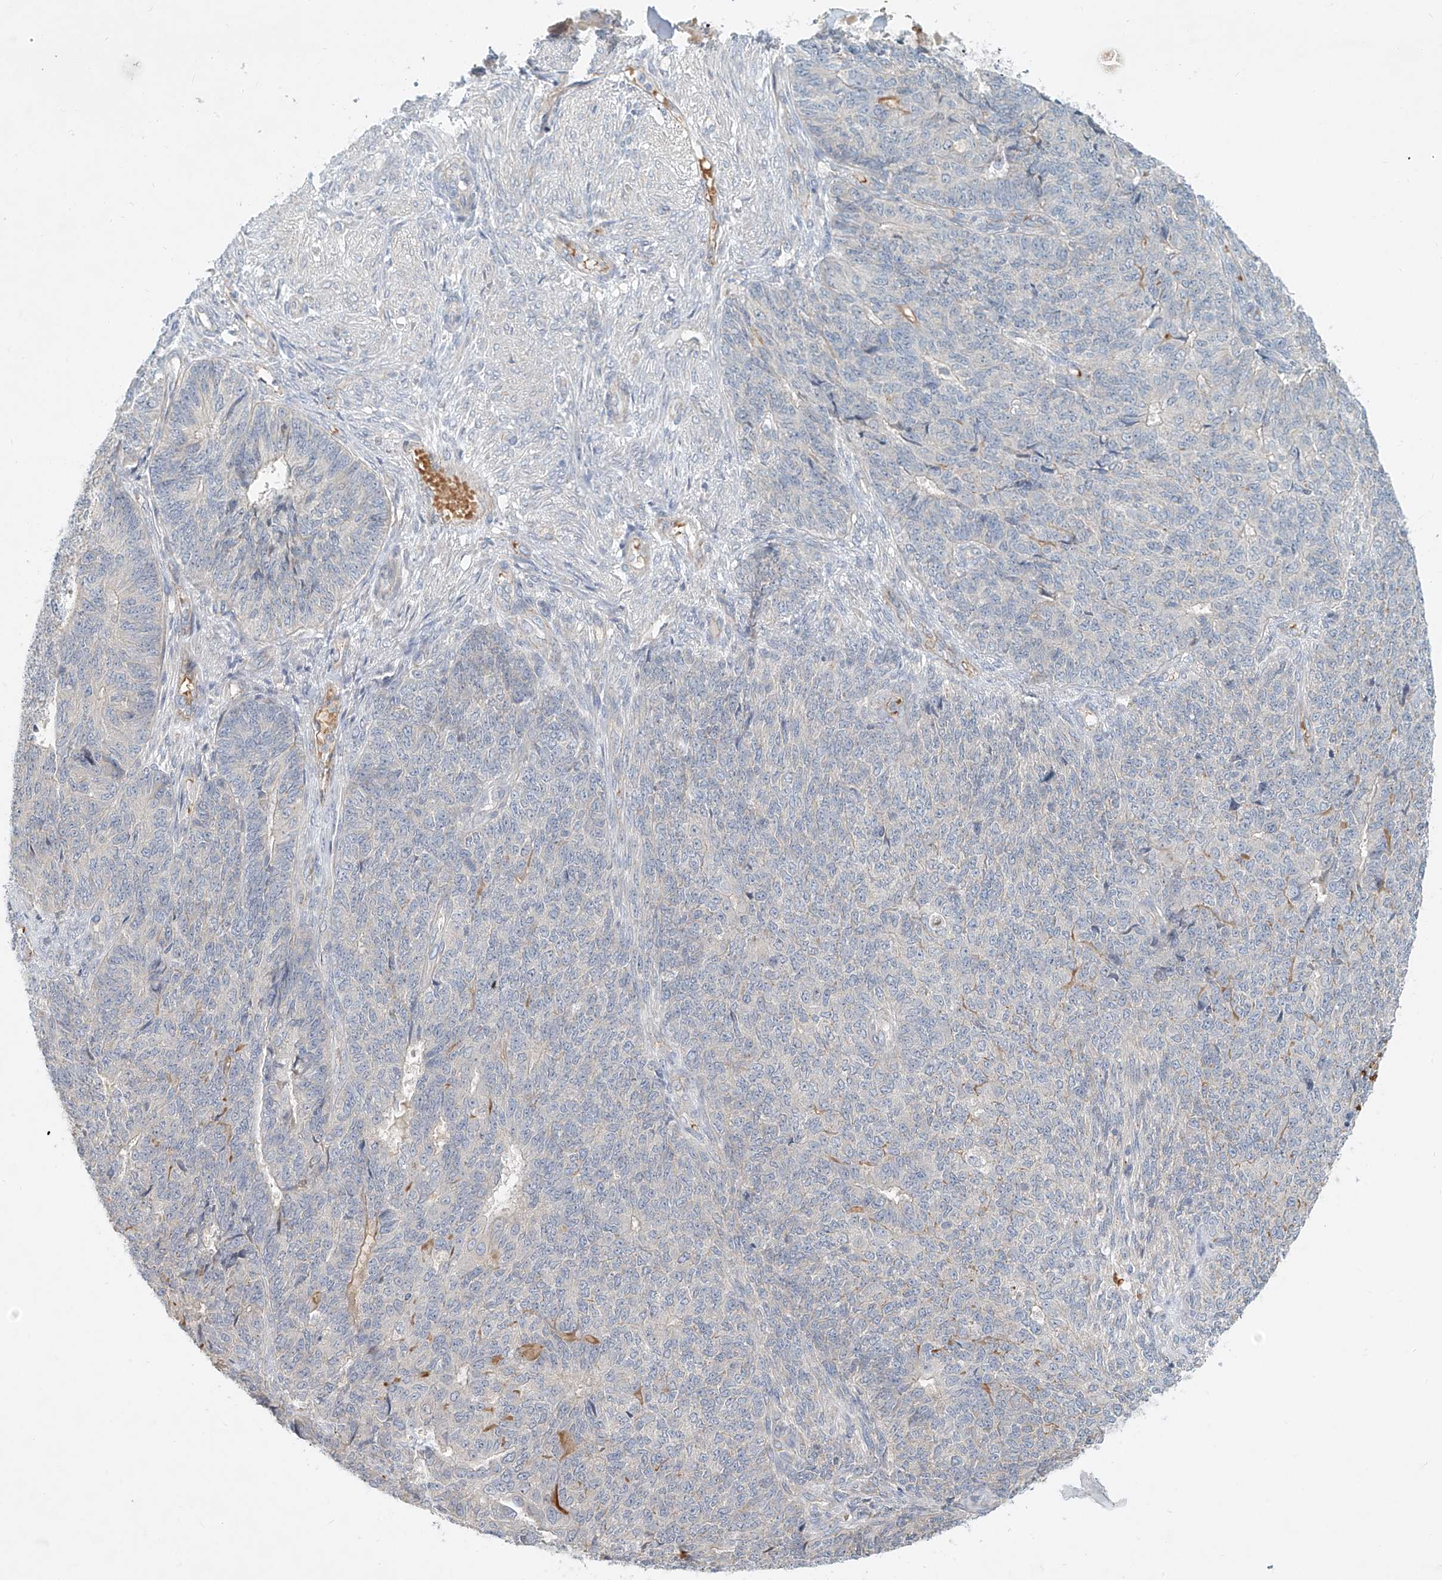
{"staining": {"intensity": "negative", "quantity": "none", "location": "none"}, "tissue": "endometrial cancer", "cell_type": "Tumor cells", "image_type": "cancer", "snomed": [{"axis": "morphology", "description": "Adenocarcinoma, NOS"}, {"axis": "topography", "description": "Endometrium"}], "caption": "A high-resolution image shows immunohistochemistry (IHC) staining of endometrial cancer, which exhibits no significant expression in tumor cells.", "gene": "SYTL3", "patient": {"sex": "female", "age": 32}}